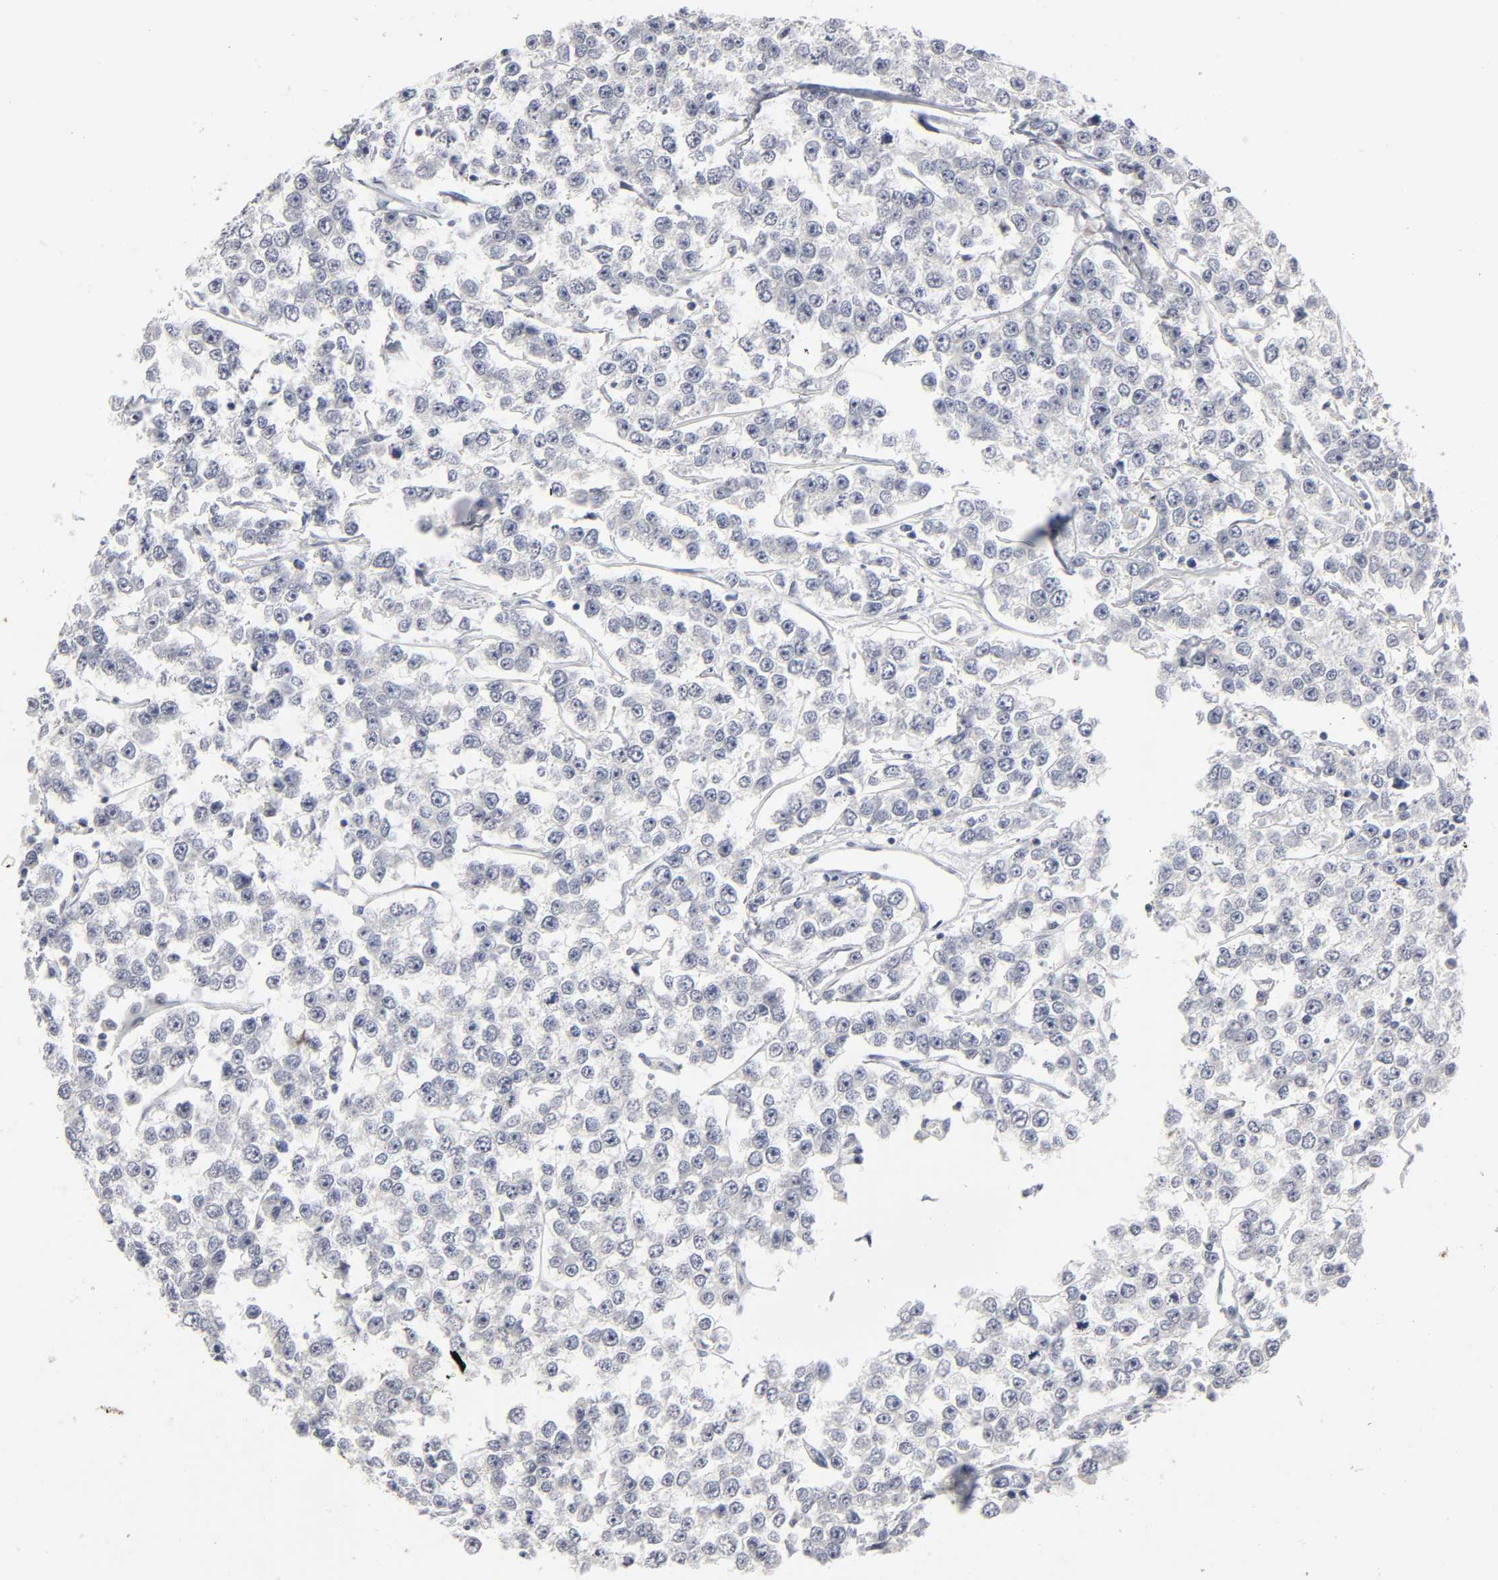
{"staining": {"intensity": "negative", "quantity": "none", "location": "none"}, "tissue": "testis cancer", "cell_type": "Tumor cells", "image_type": "cancer", "snomed": [{"axis": "morphology", "description": "Seminoma, NOS"}, {"axis": "morphology", "description": "Carcinoma, Embryonal, NOS"}, {"axis": "topography", "description": "Testis"}], "caption": "Tumor cells are negative for protein expression in human seminoma (testis).", "gene": "TCAP", "patient": {"sex": "male", "age": 52}}